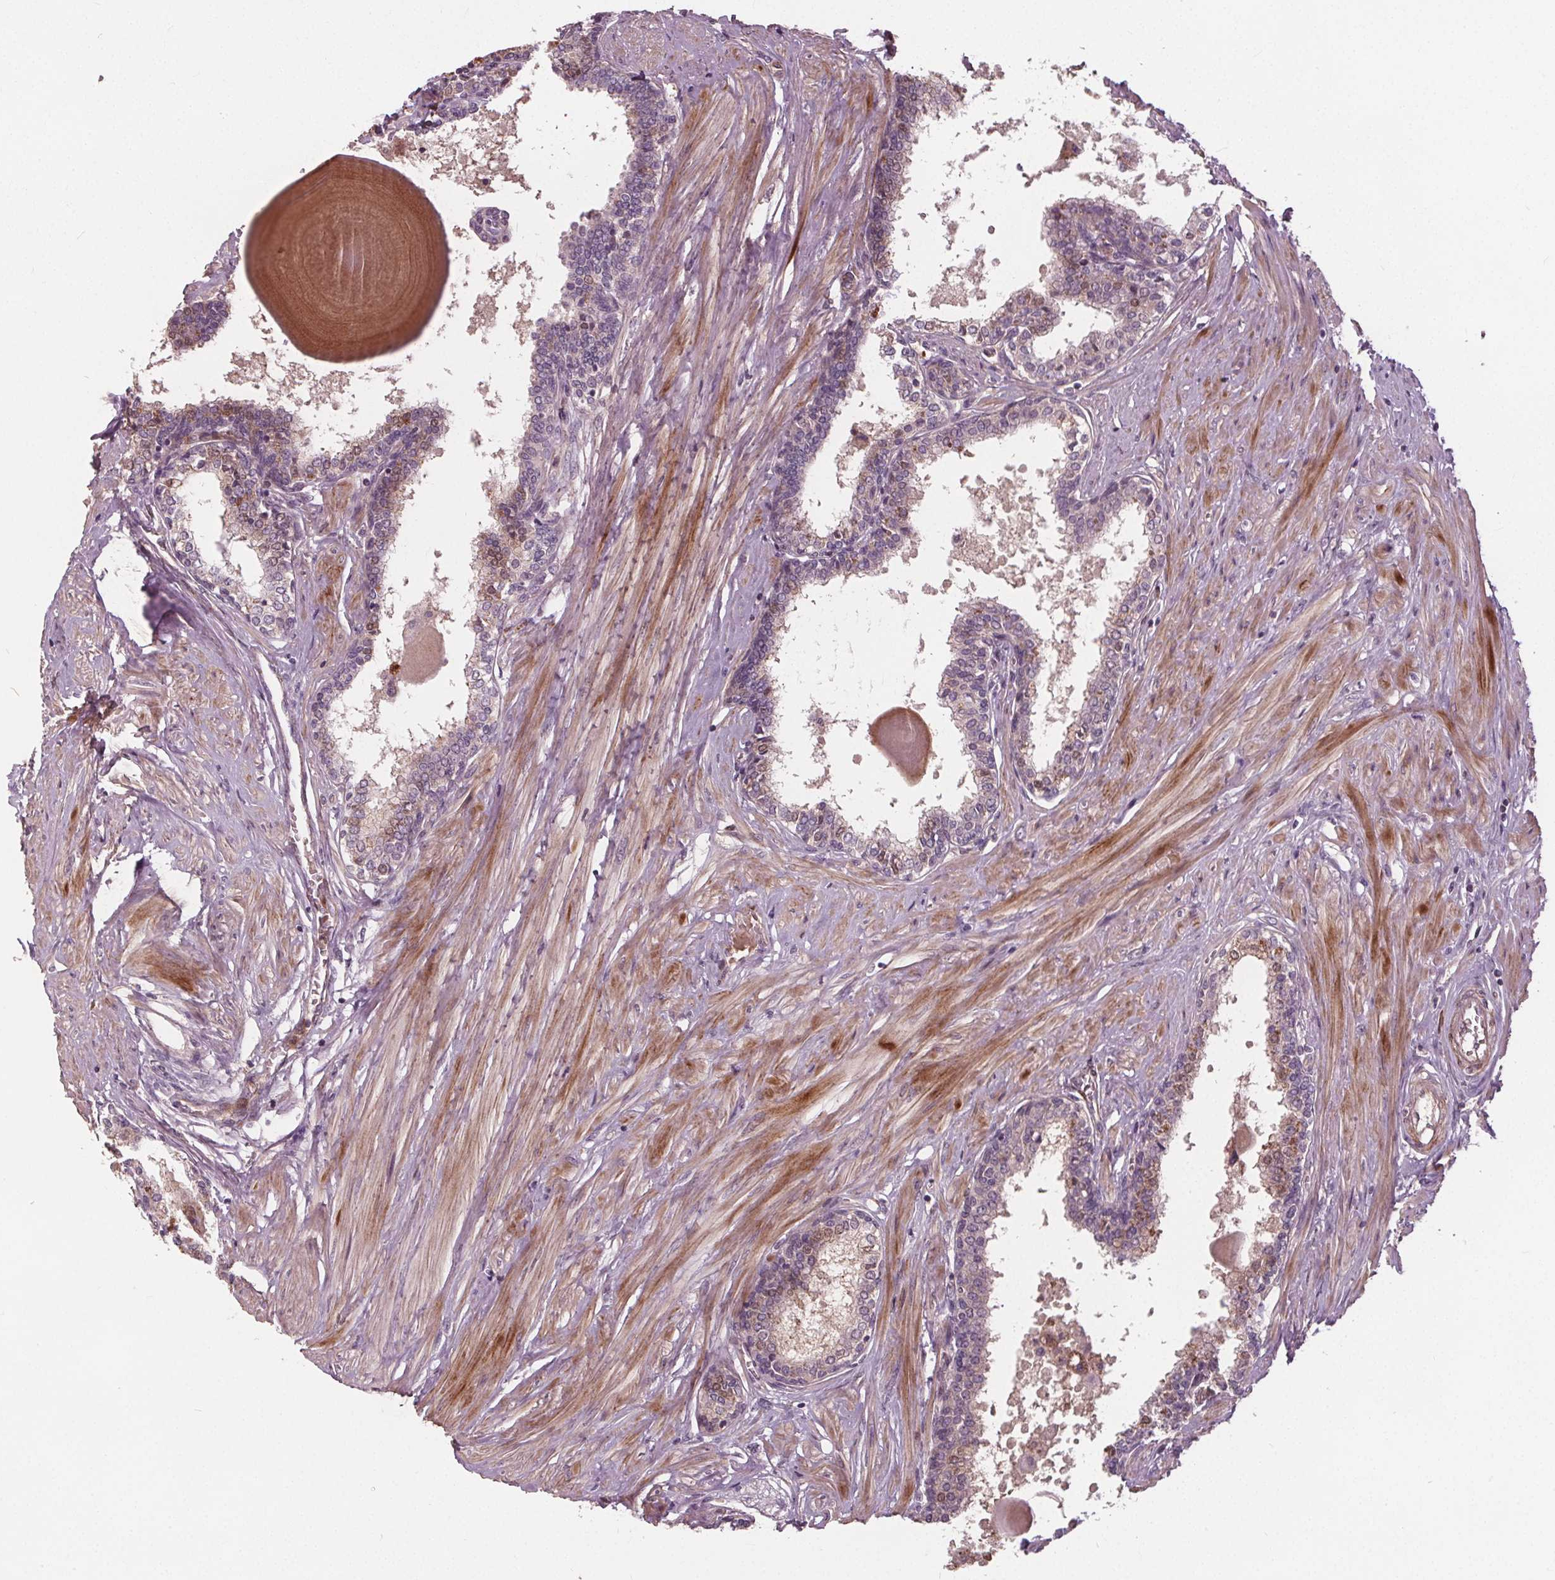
{"staining": {"intensity": "negative", "quantity": "none", "location": "none"}, "tissue": "prostate", "cell_type": "Glandular cells", "image_type": "normal", "snomed": [{"axis": "morphology", "description": "Normal tissue, NOS"}, {"axis": "topography", "description": "Prostate"}], "caption": "High magnification brightfield microscopy of unremarkable prostate stained with DAB (brown) and counterstained with hematoxylin (blue): glandular cells show no significant expression.", "gene": "PDGFD", "patient": {"sex": "male", "age": 55}}